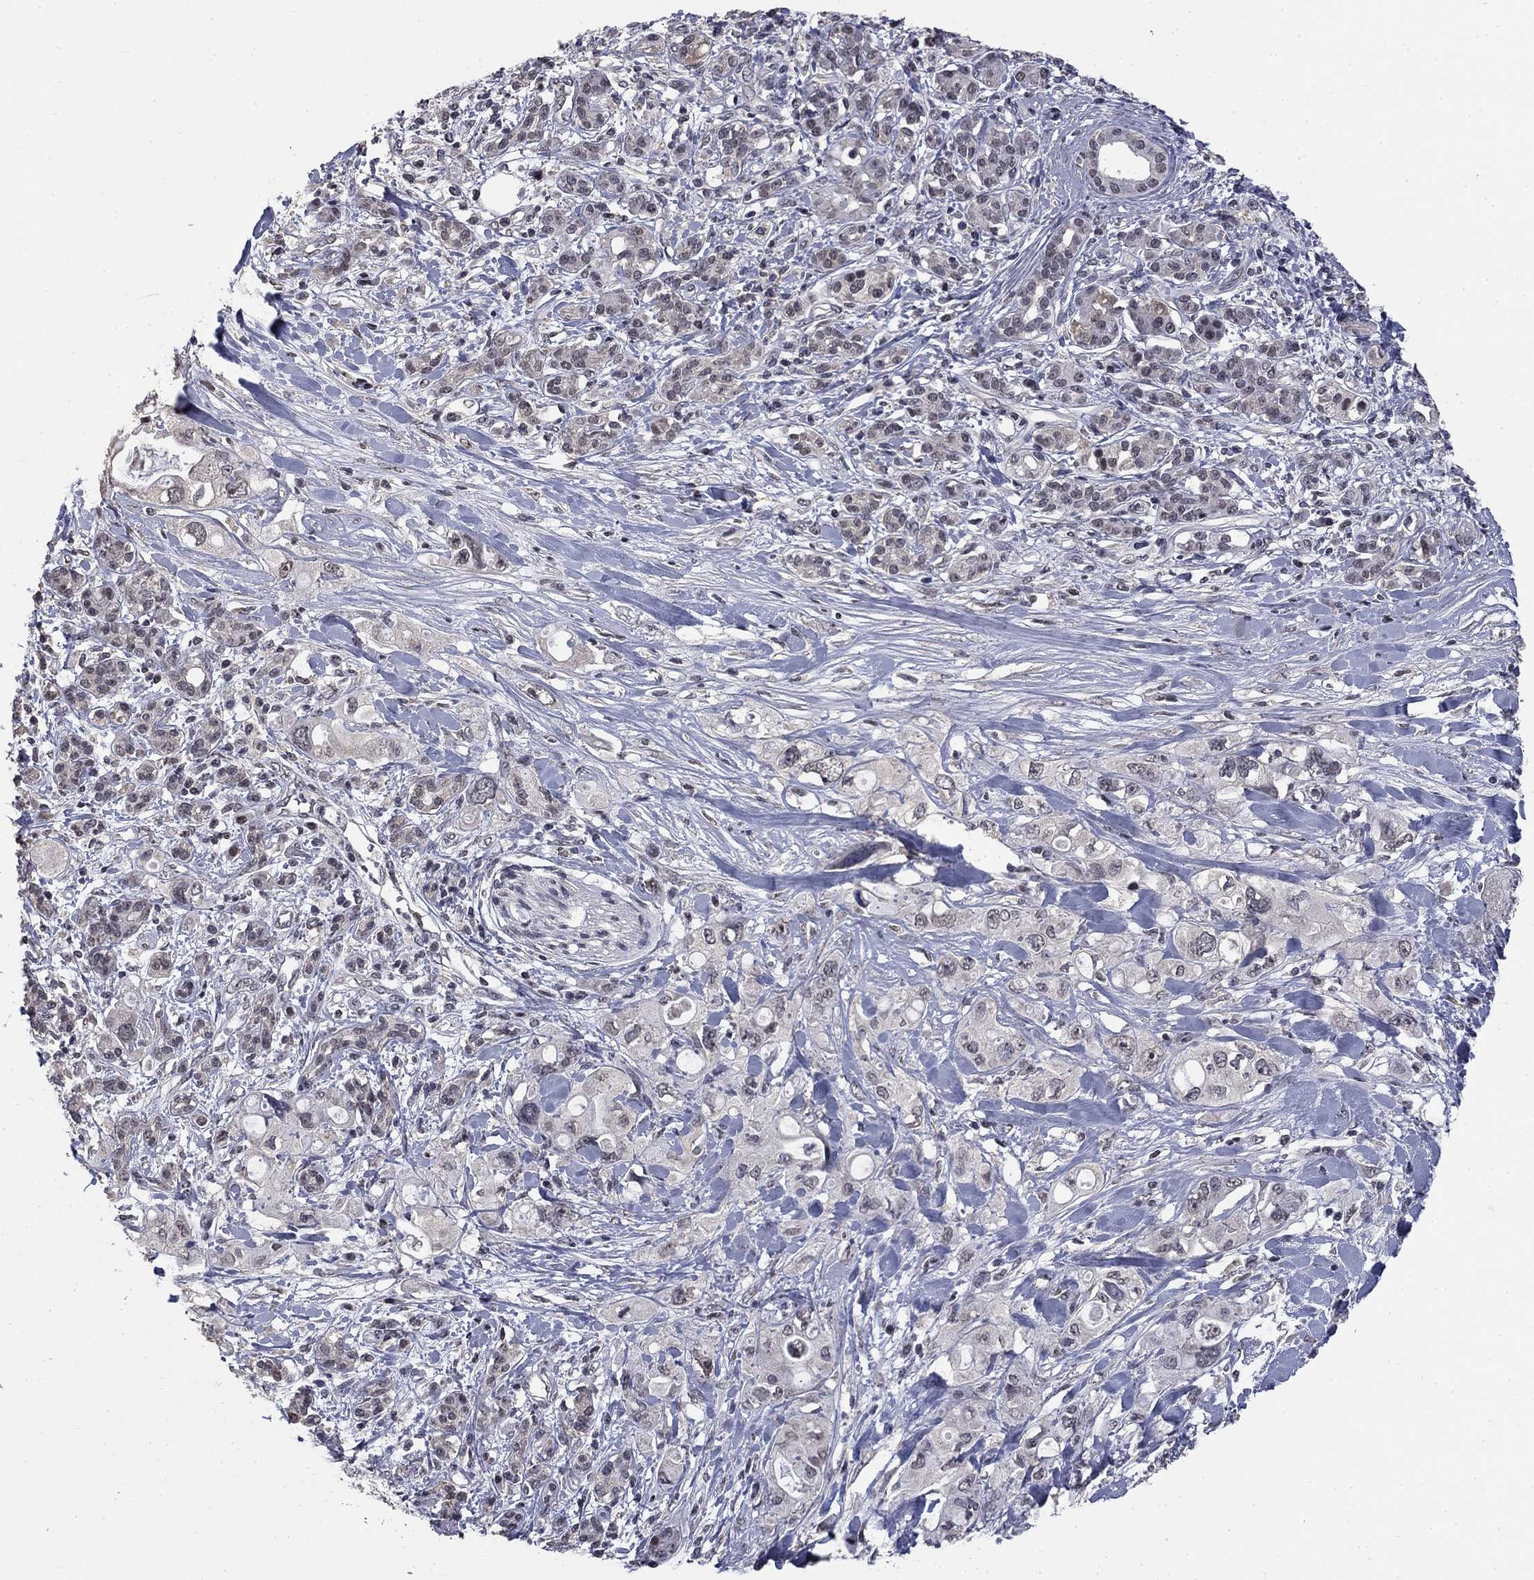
{"staining": {"intensity": "negative", "quantity": "none", "location": "none"}, "tissue": "pancreatic cancer", "cell_type": "Tumor cells", "image_type": "cancer", "snomed": [{"axis": "morphology", "description": "Adenocarcinoma, NOS"}, {"axis": "topography", "description": "Pancreas"}], "caption": "Tumor cells are negative for protein expression in human pancreatic cancer (adenocarcinoma).", "gene": "SPATA33", "patient": {"sex": "female", "age": 56}}